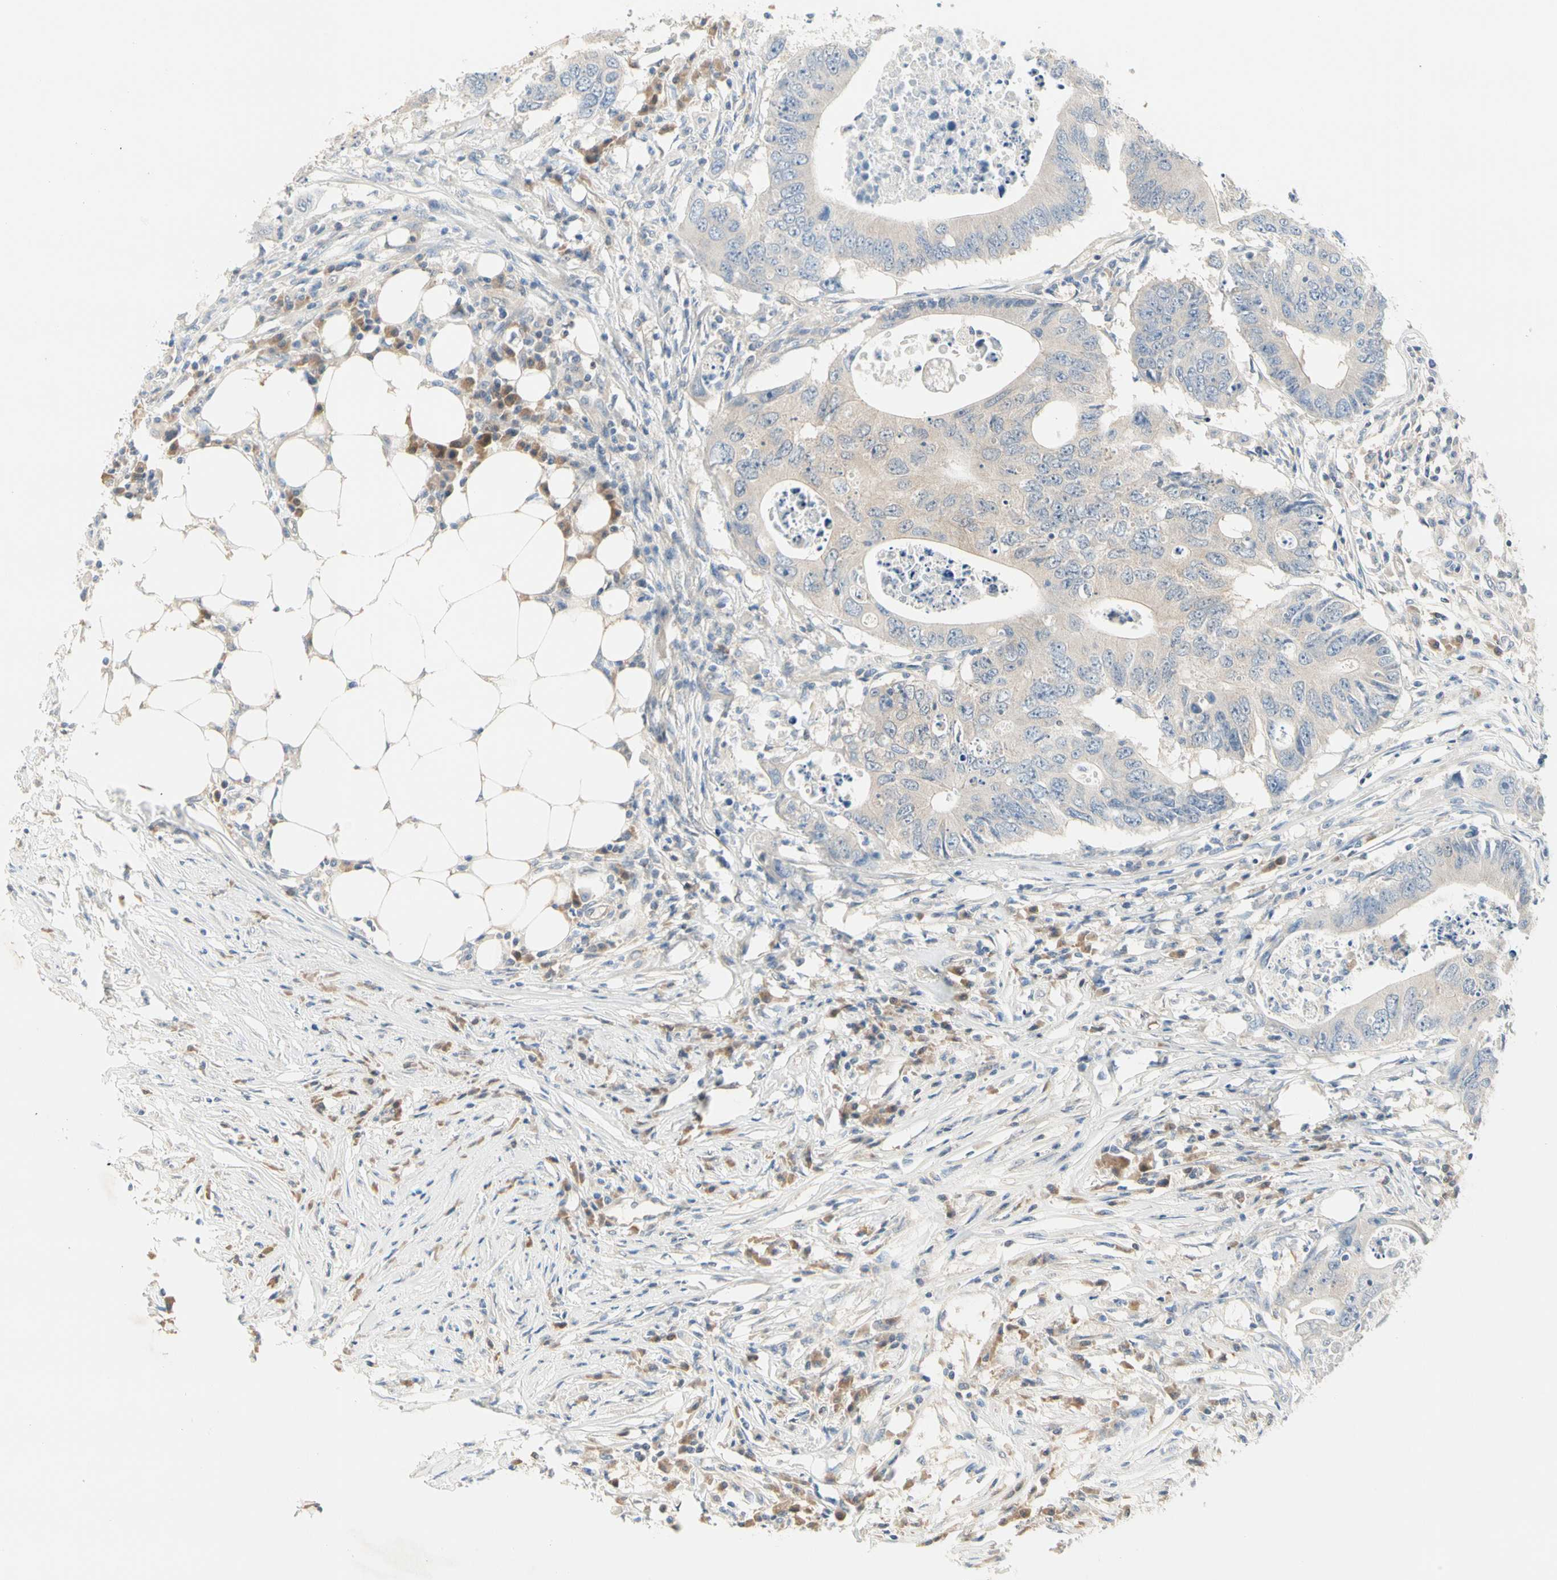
{"staining": {"intensity": "weak", "quantity": ">75%", "location": "cytoplasmic/membranous"}, "tissue": "colorectal cancer", "cell_type": "Tumor cells", "image_type": "cancer", "snomed": [{"axis": "morphology", "description": "Adenocarcinoma, NOS"}, {"axis": "topography", "description": "Colon"}], "caption": "Immunohistochemical staining of human colorectal adenocarcinoma reveals weak cytoplasmic/membranous protein positivity in about >75% of tumor cells.", "gene": "MPI", "patient": {"sex": "male", "age": 71}}